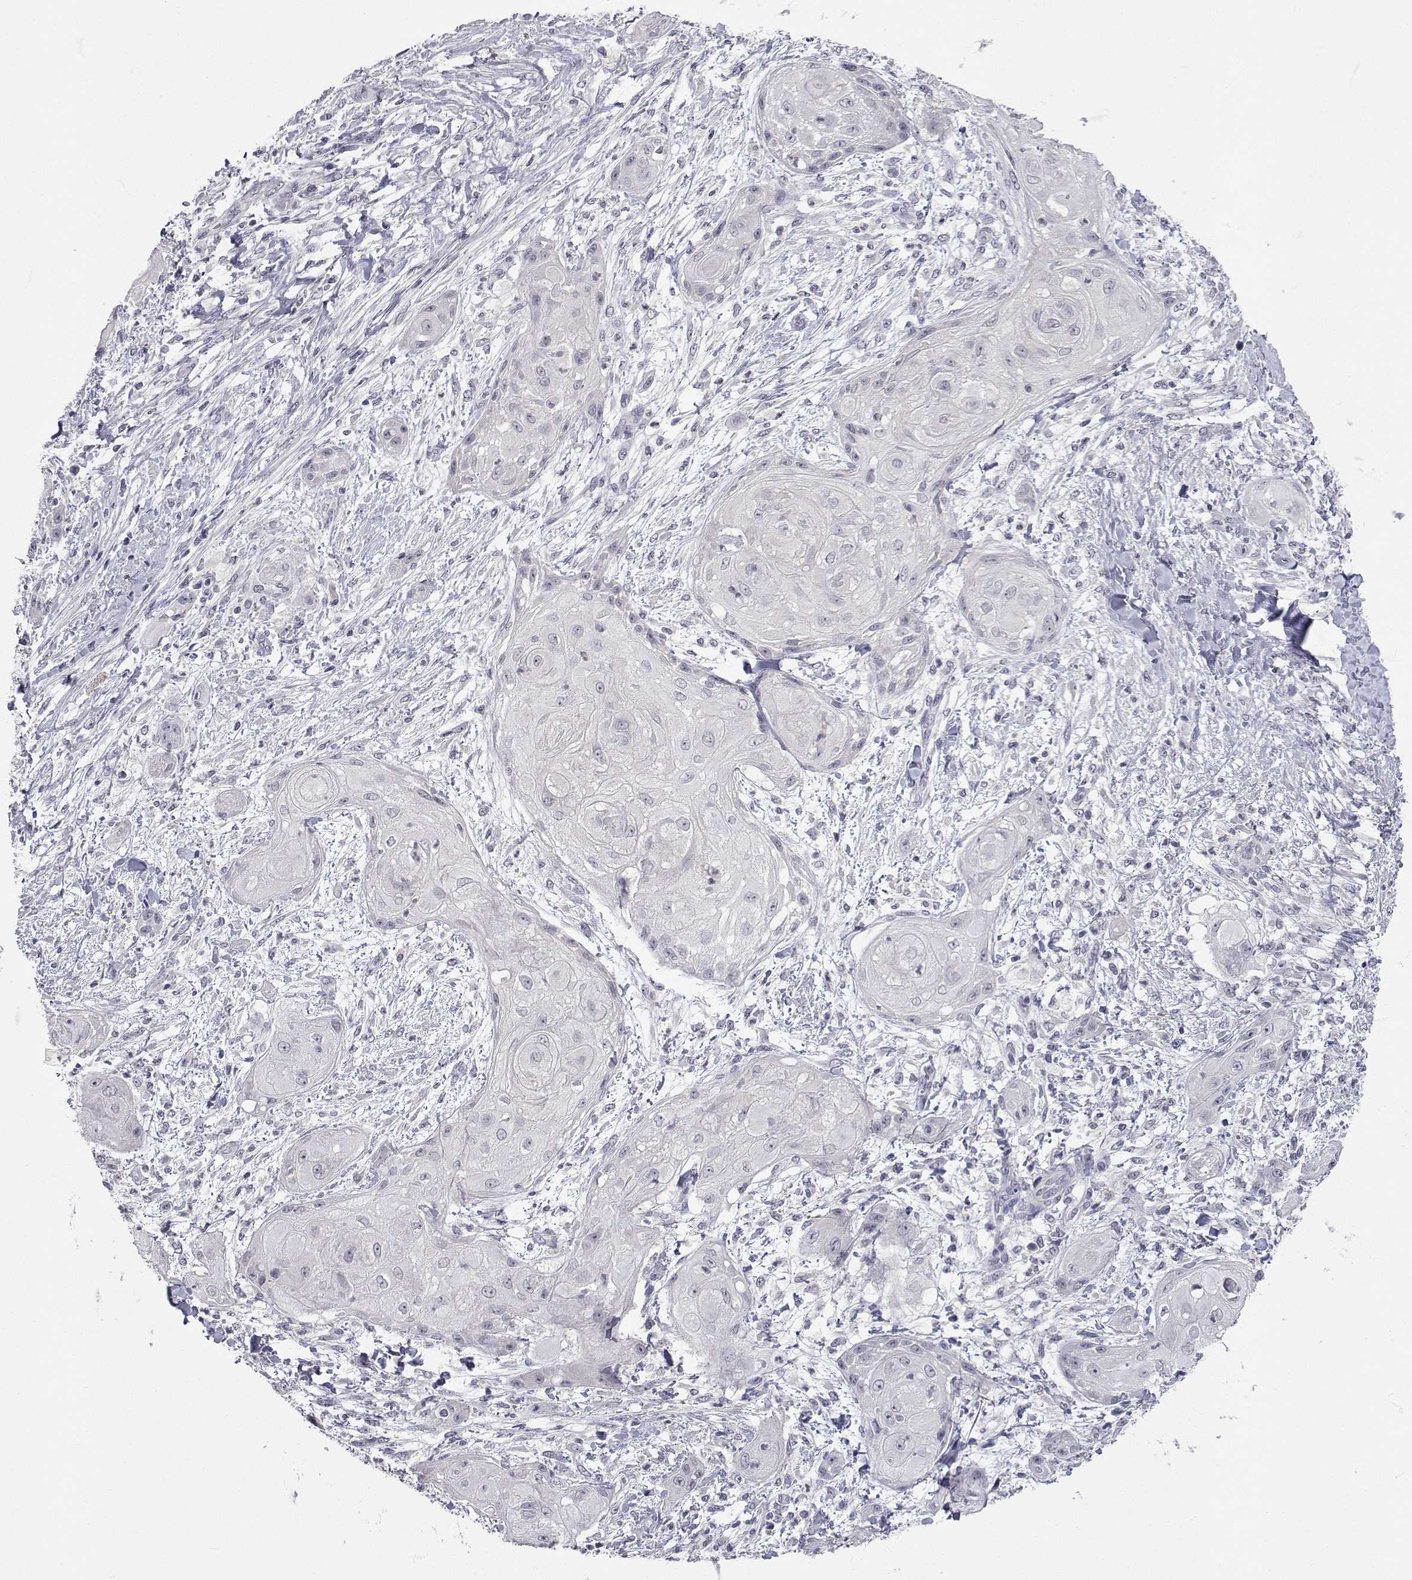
{"staining": {"intensity": "negative", "quantity": "none", "location": "none"}, "tissue": "skin cancer", "cell_type": "Tumor cells", "image_type": "cancer", "snomed": [{"axis": "morphology", "description": "Squamous cell carcinoma, NOS"}, {"axis": "topography", "description": "Skin"}], "caption": "High magnification brightfield microscopy of squamous cell carcinoma (skin) stained with DAB (3,3'-diaminobenzidine) (brown) and counterstained with hematoxylin (blue): tumor cells show no significant positivity.", "gene": "SLC6A3", "patient": {"sex": "male", "age": 62}}